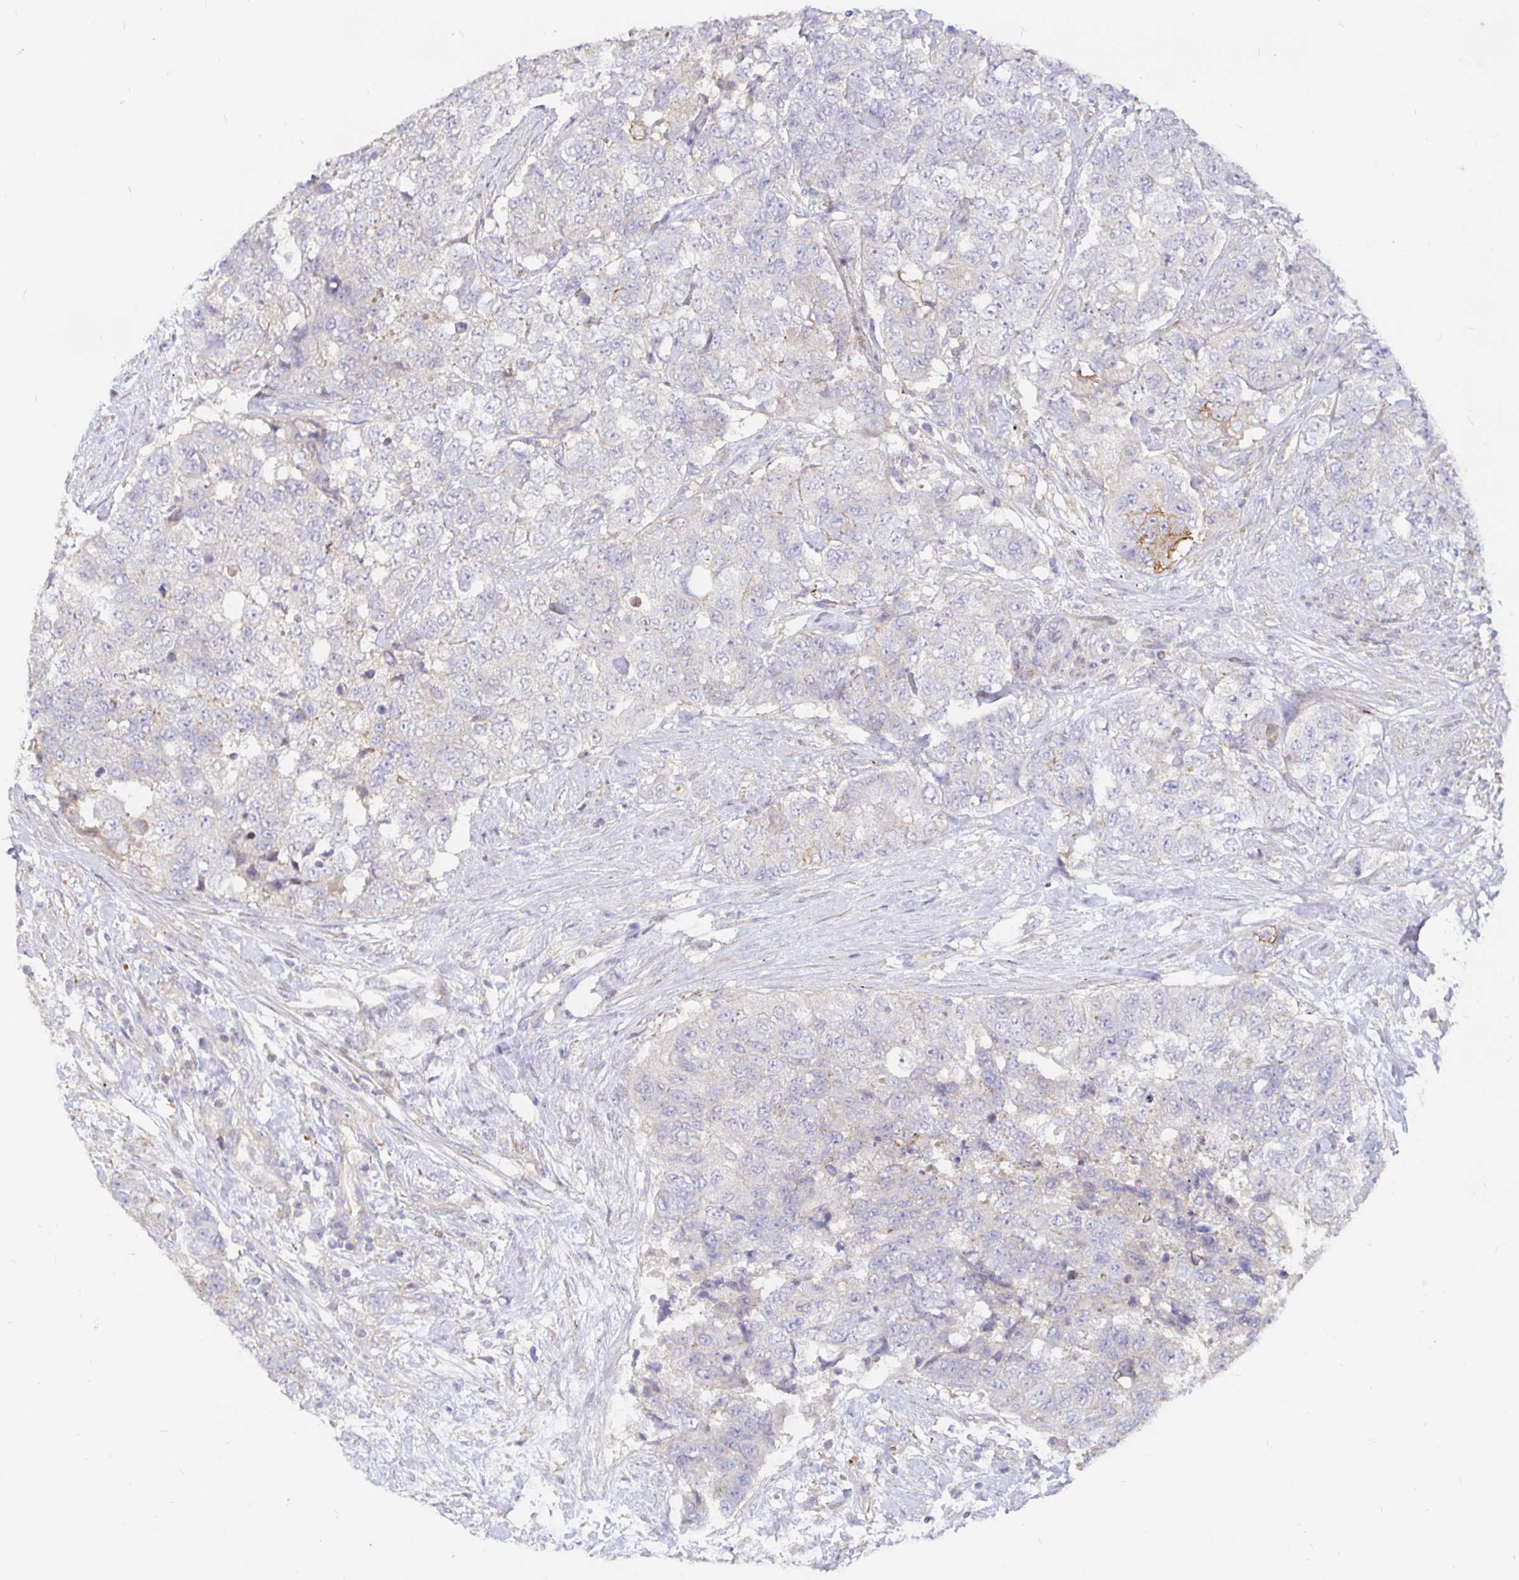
{"staining": {"intensity": "negative", "quantity": "none", "location": "none"}, "tissue": "urothelial cancer", "cell_type": "Tumor cells", "image_type": "cancer", "snomed": [{"axis": "morphology", "description": "Urothelial carcinoma, High grade"}, {"axis": "topography", "description": "Urinary bladder"}], "caption": "Urothelial cancer stained for a protein using IHC reveals no staining tumor cells.", "gene": "KCTD19", "patient": {"sex": "female", "age": 78}}